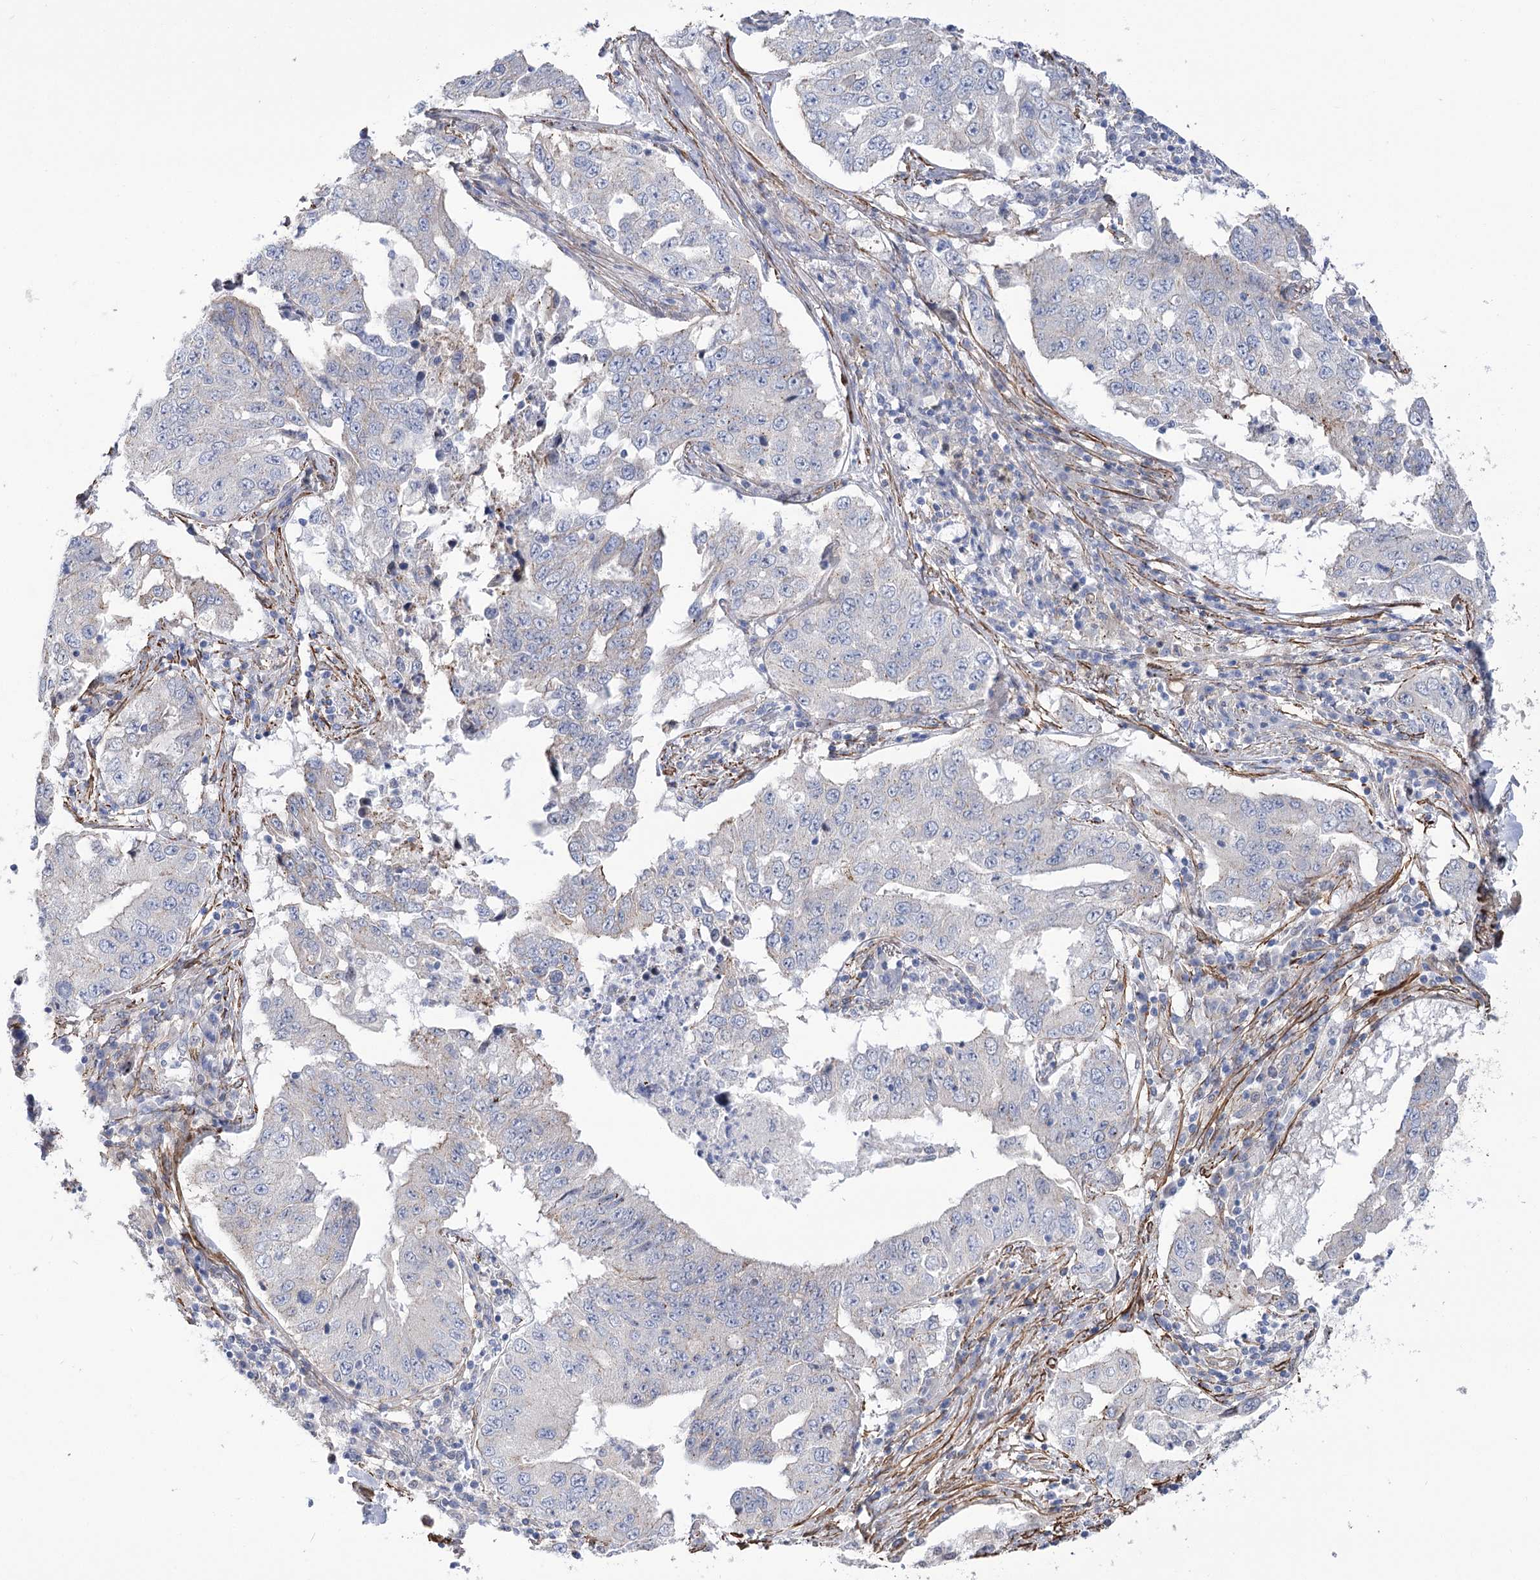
{"staining": {"intensity": "negative", "quantity": "none", "location": "none"}, "tissue": "lung cancer", "cell_type": "Tumor cells", "image_type": "cancer", "snomed": [{"axis": "morphology", "description": "Adenocarcinoma, NOS"}, {"axis": "topography", "description": "Lung"}], "caption": "There is no significant expression in tumor cells of lung cancer (adenocarcinoma). (DAB immunohistochemistry, high magnification).", "gene": "WASHC3", "patient": {"sex": "female", "age": 51}}